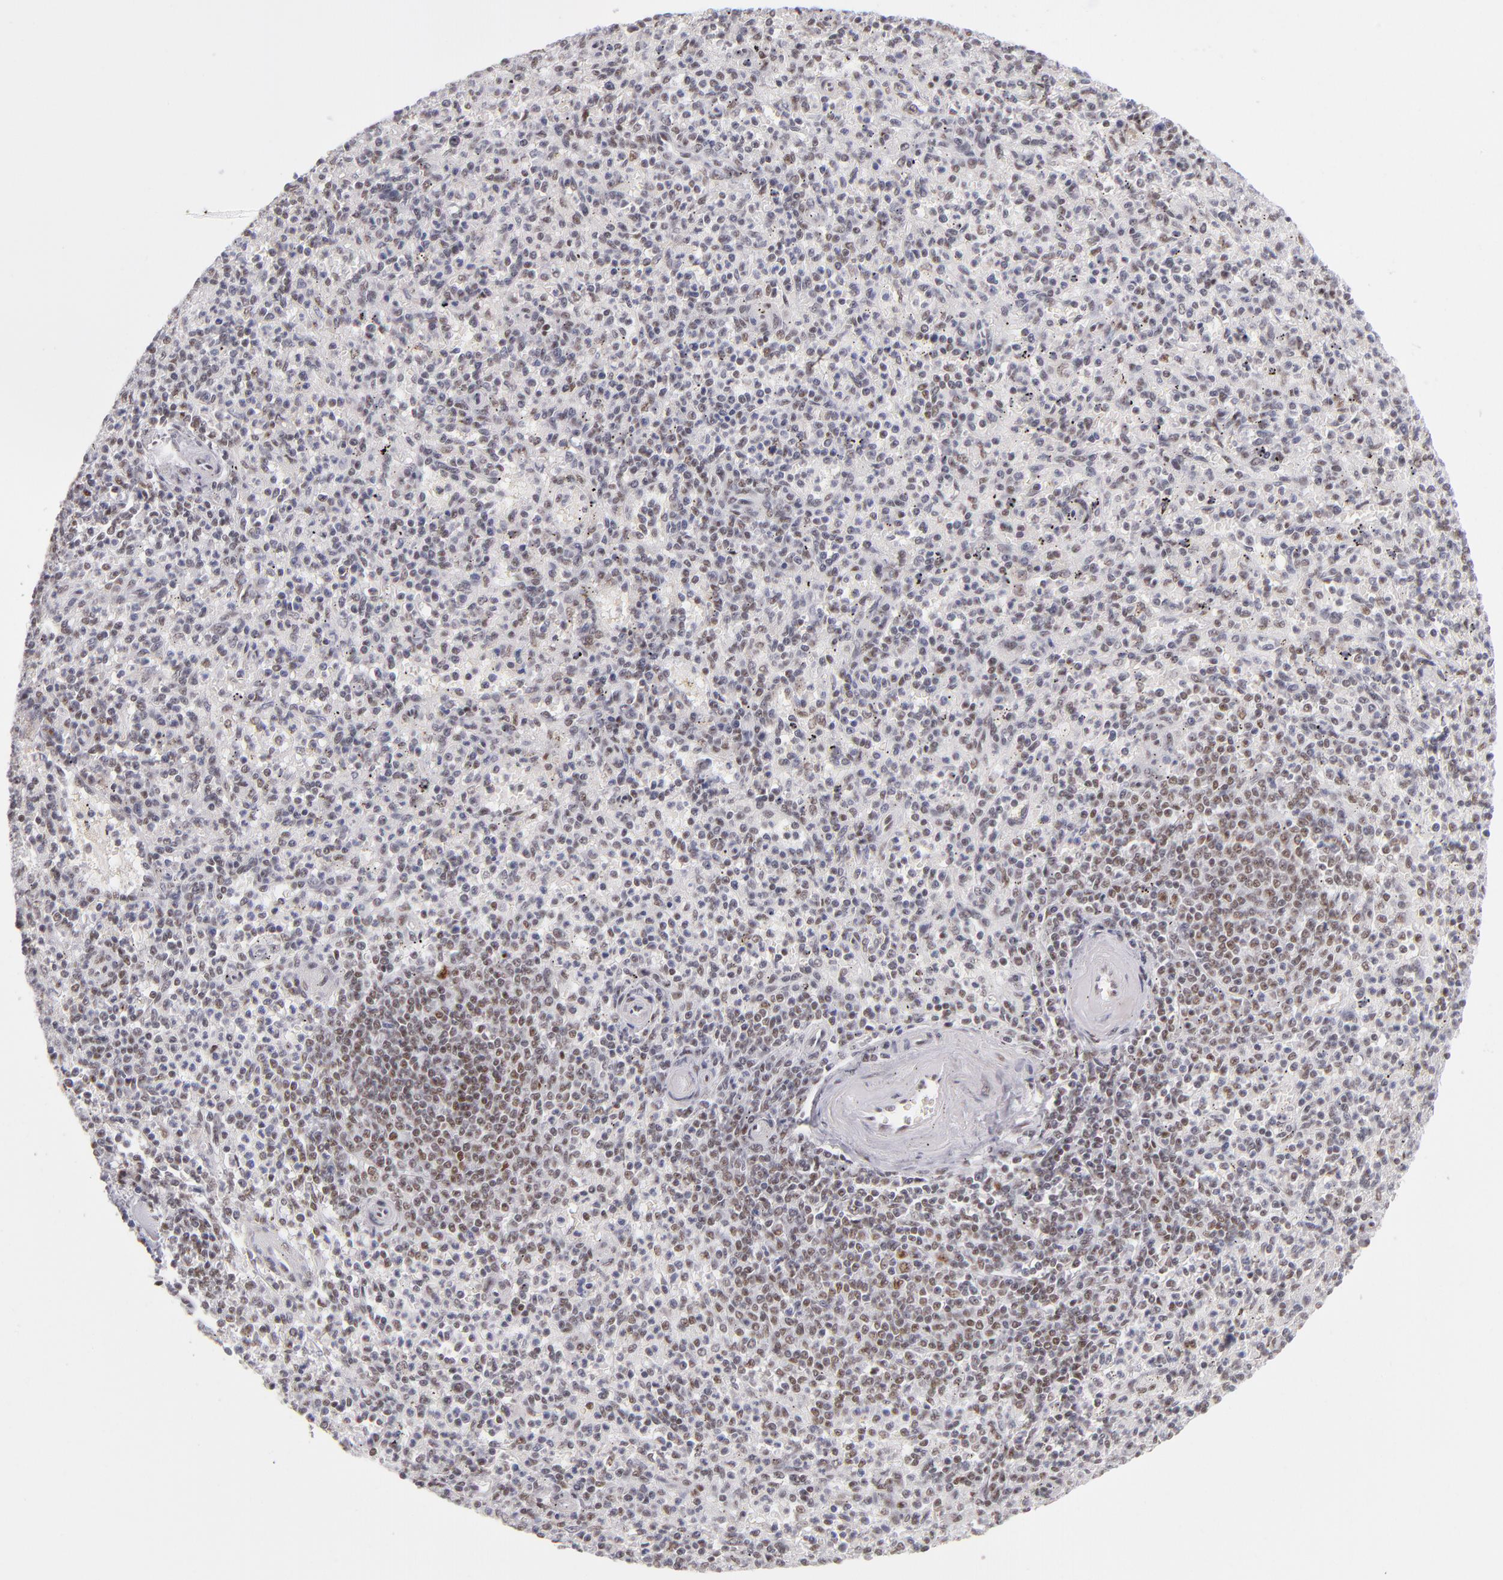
{"staining": {"intensity": "weak", "quantity": "25%-75%", "location": "nuclear"}, "tissue": "spleen", "cell_type": "Cells in red pulp", "image_type": "normal", "snomed": [{"axis": "morphology", "description": "Normal tissue, NOS"}, {"axis": "topography", "description": "Spleen"}], "caption": "DAB (3,3'-diaminobenzidine) immunohistochemical staining of normal human spleen exhibits weak nuclear protein staining in approximately 25%-75% of cells in red pulp. Nuclei are stained in blue.", "gene": "TFAP4", "patient": {"sex": "male", "age": 72}}